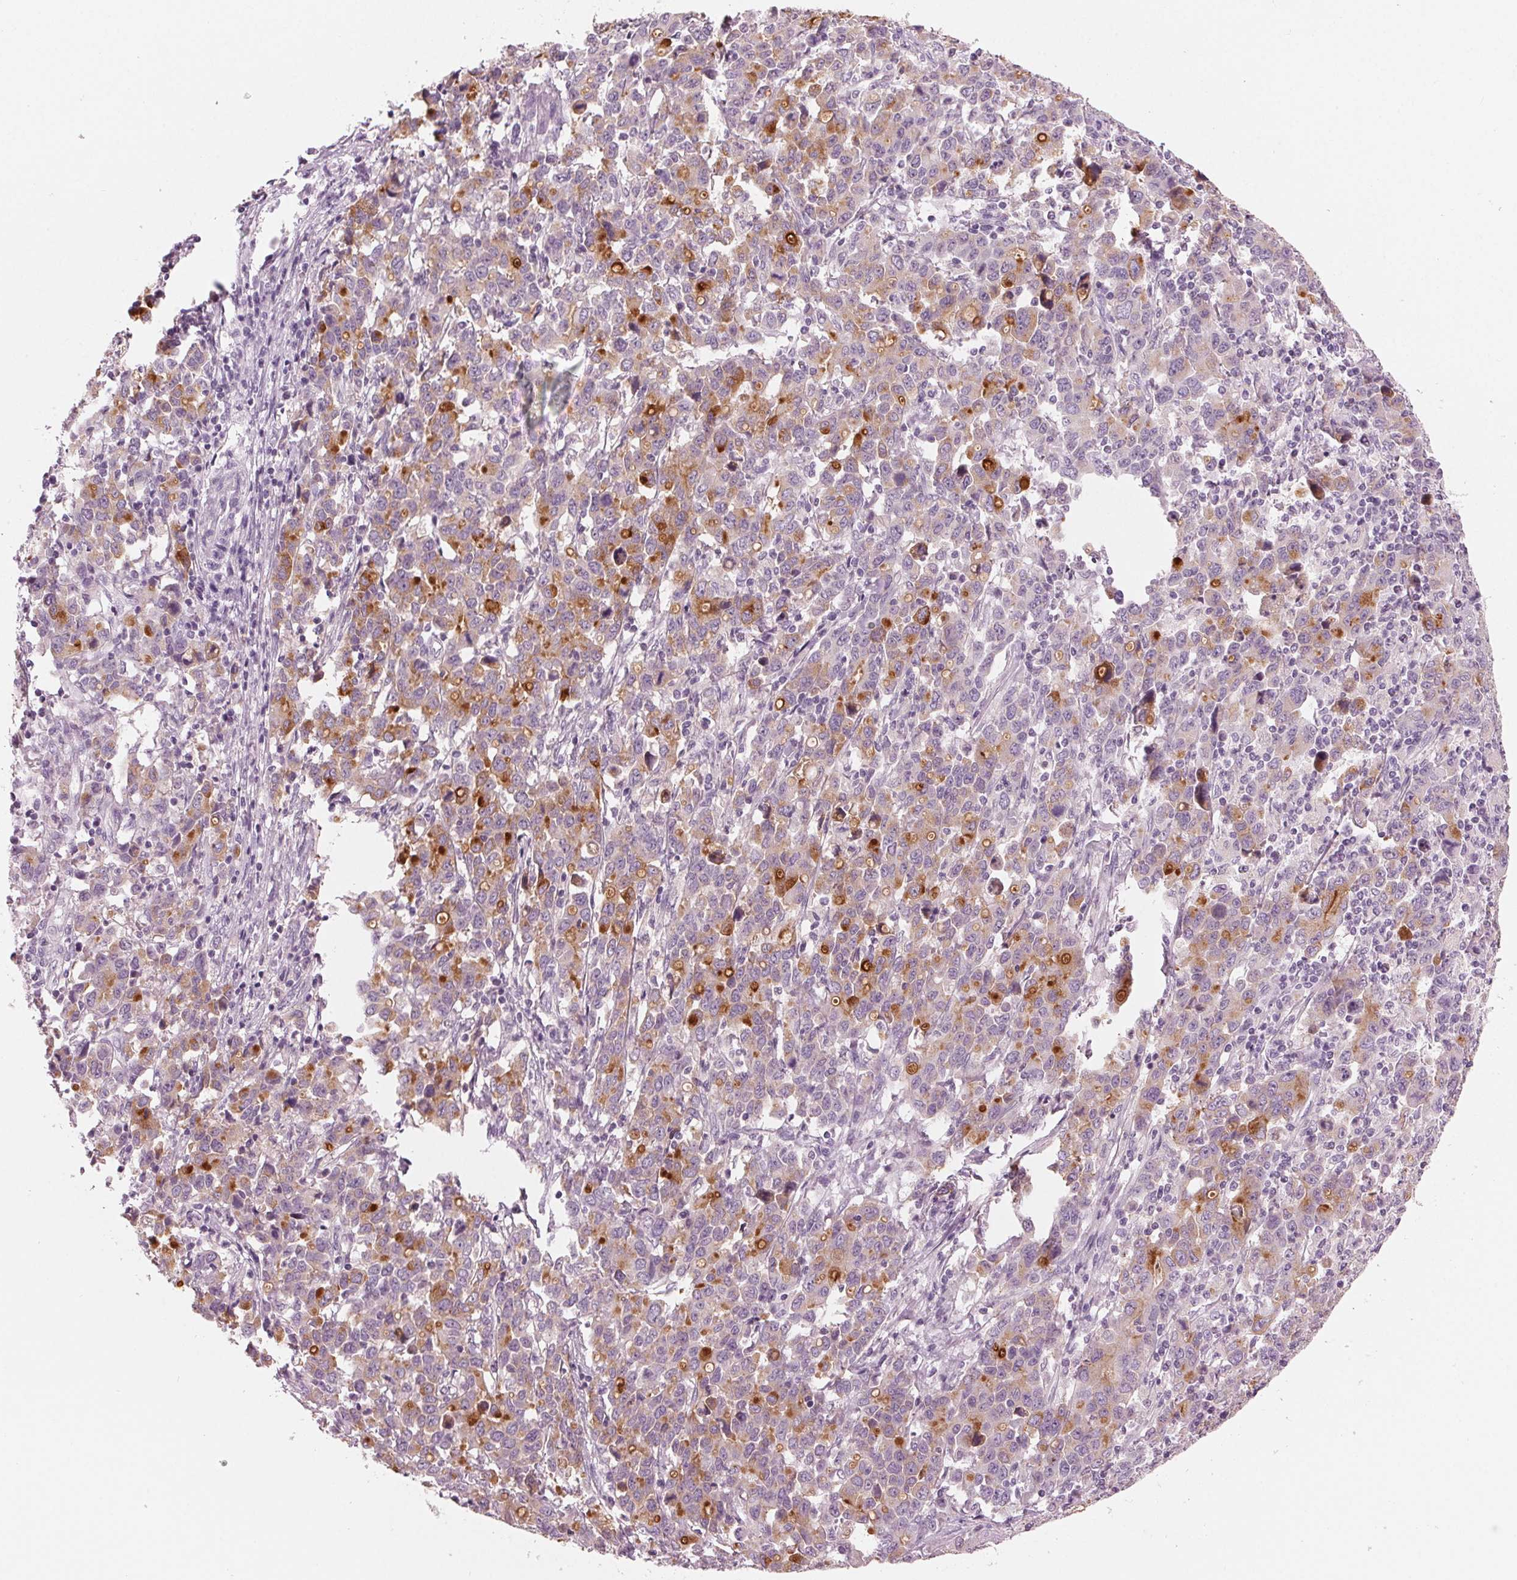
{"staining": {"intensity": "moderate", "quantity": "<25%", "location": "cytoplasmic/membranous"}, "tissue": "stomach cancer", "cell_type": "Tumor cells", "image_type": "cancer", "snomed": [{"axis": "morphology", "description": "Adenocarcinoma, NOS"}, {"axis": "topography", "description": "Stomach, upper"}], "caption": "Stomach cancer (adenocarcinoma) was stained to show a protein in brown. There is low levels of moderate cytoplasmic/membranous staining in approximately <25% of tumor cells.", "gene": "PRAP1", "patient": {"sex": "male", "age": 69}}